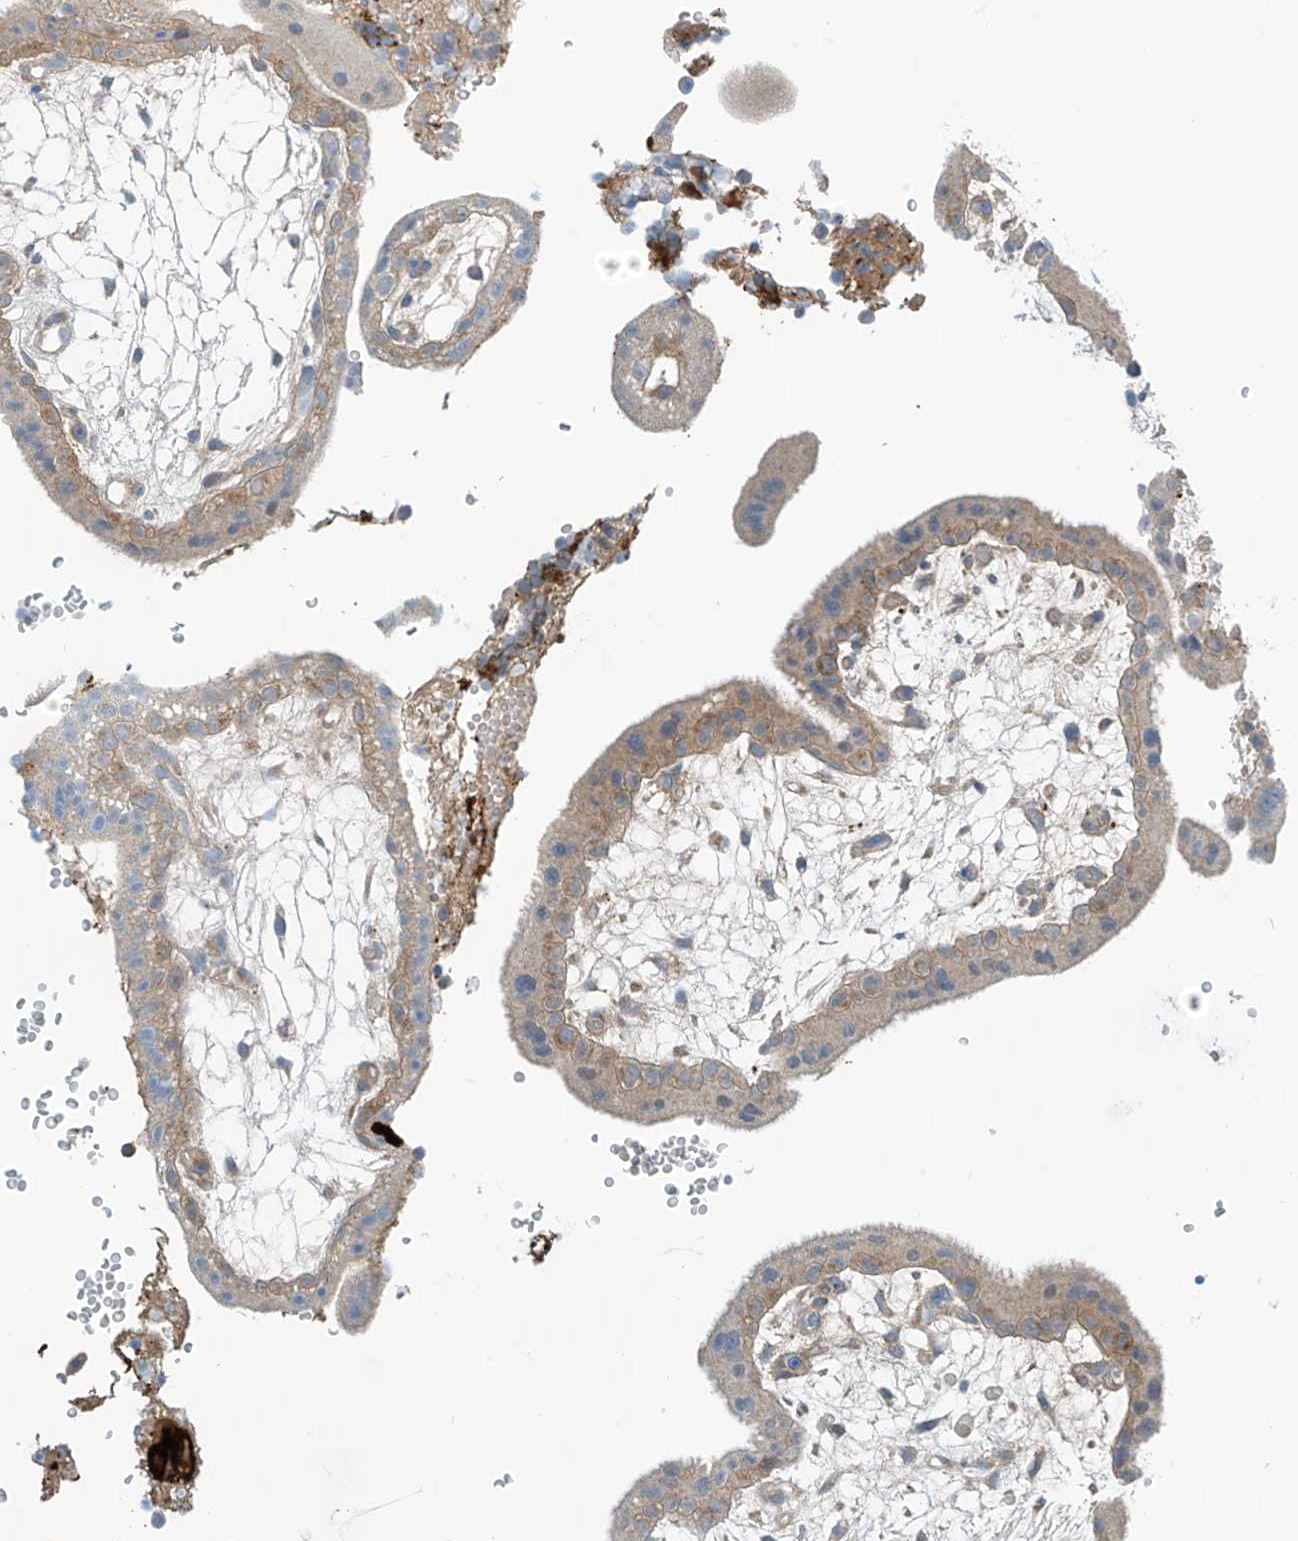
{"staining": {"intensity": "moderate", "quantity": ">75%", "location": "cytoplasmic/membranous"}, "tissue": "placenta", "cell_type": "Decidual cells", "image_type": "normal", "snomed": [{"axis": "morphology", "description": "Normal tissue, NOS"}, {"axis": "topography", "description": "Placenta"}], "caption": "Immunohistochemical staining of normal placenta reveals moderate cytoplasmic/membranous protein expression in approximately >75% of decidual cells. (DAB = brown stain, brightfield microscopy at high magnification).", "gene": "FSD1L", "patient": {"sex": "female", "age": 18}}